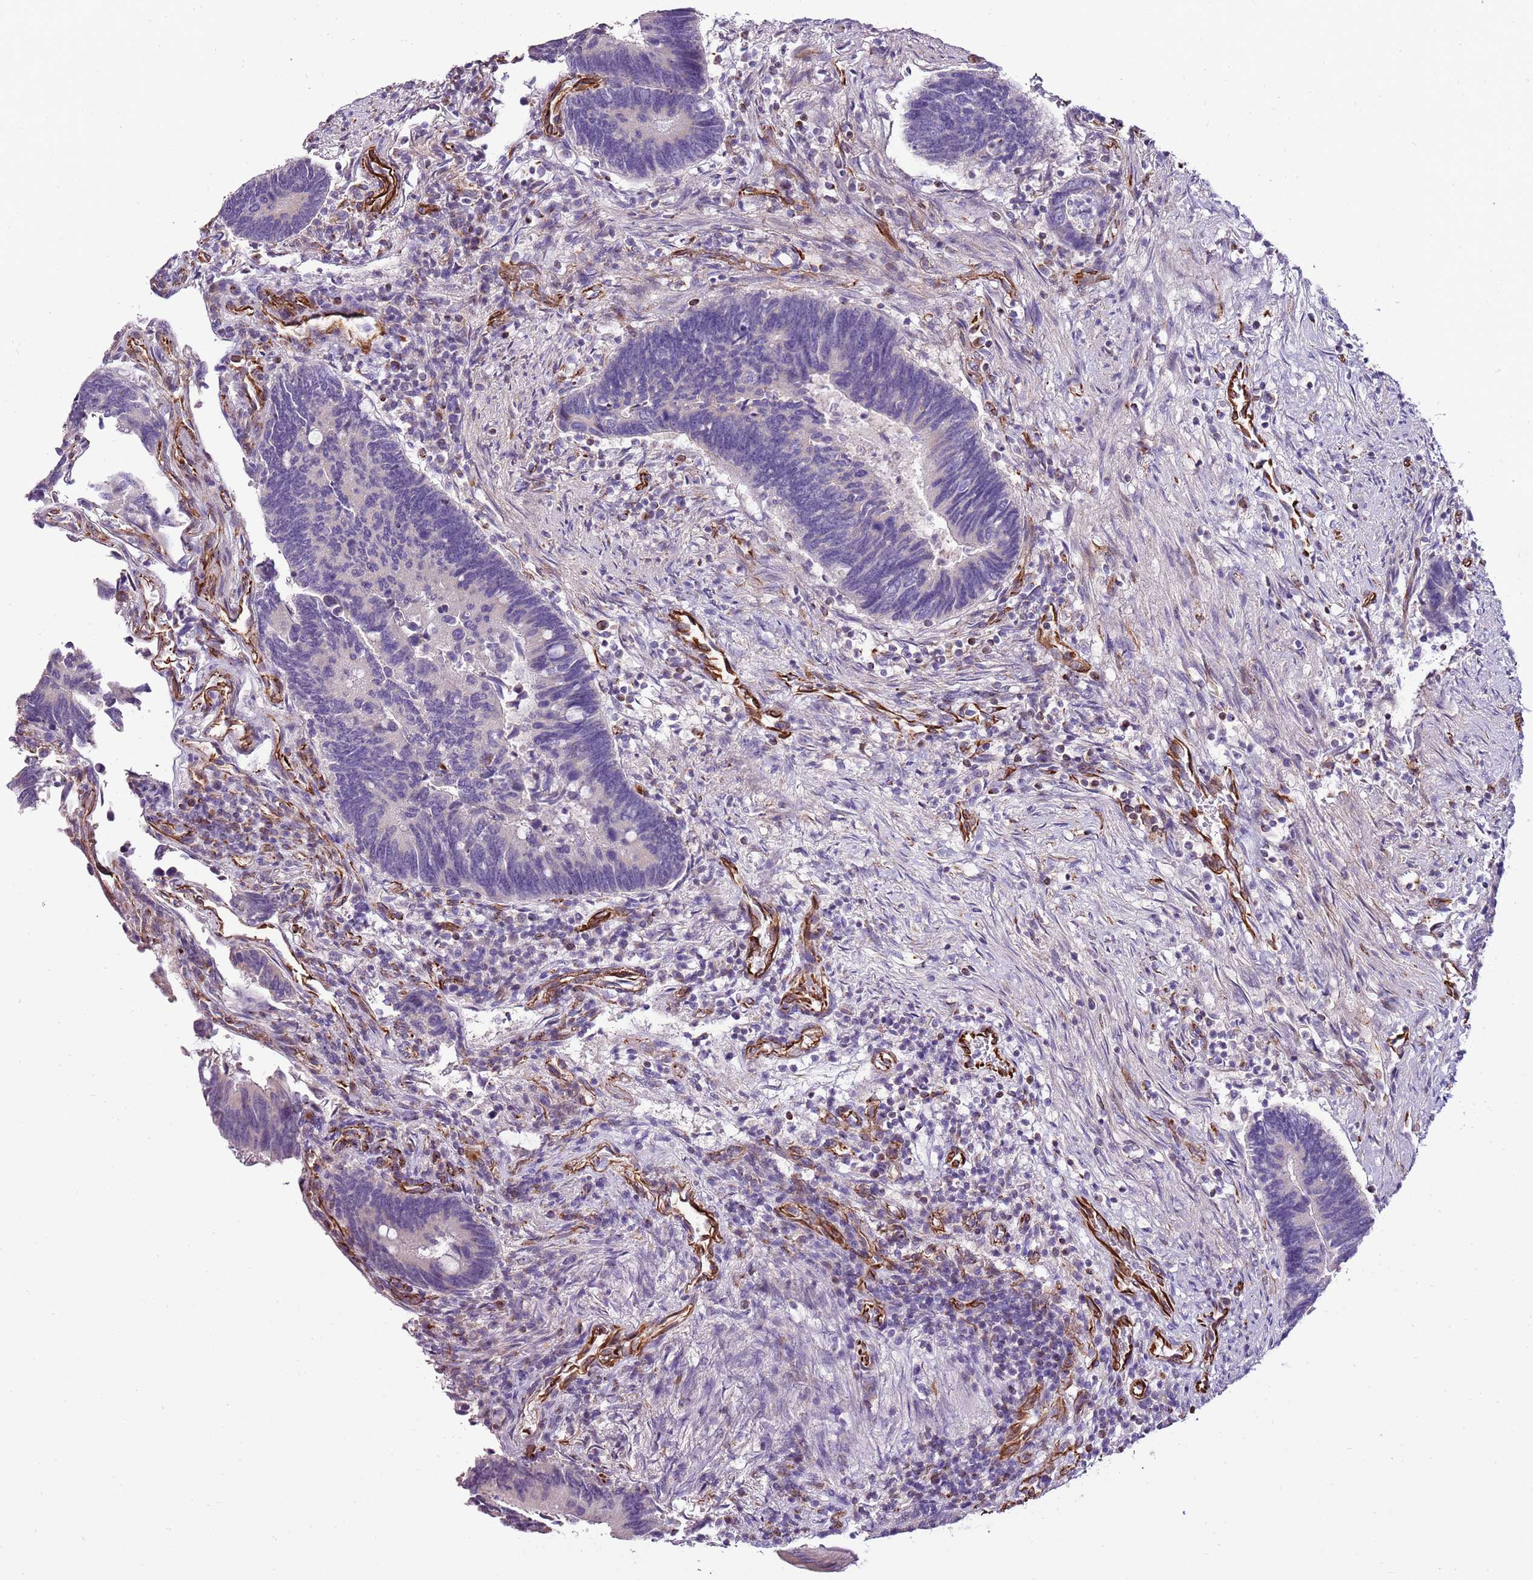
{"staining": {"intensity": "negative", "quantity": "none", "location": "none"}, "tissue": "colorectal cancer", "cell_type": "Tumor cells", "image_type": "cancer", "snomed": [{"axis": "morphology", "description": "Adenocarcinoma, NOS"}, {"axis": "topography", "description": "Colon"}], "caption": "An immunohistochemistry (IHC) histopathology image of colorectal cancer is shown. There is no staining in tumor cells of colorectal cancer. (DAB (3,3'-diaminobenzidine) immunohistochemistry (IHC) with hematoxylin counter stain).", "gene": "ZNF786", "patient": {"sex": "male", "age": 87}}